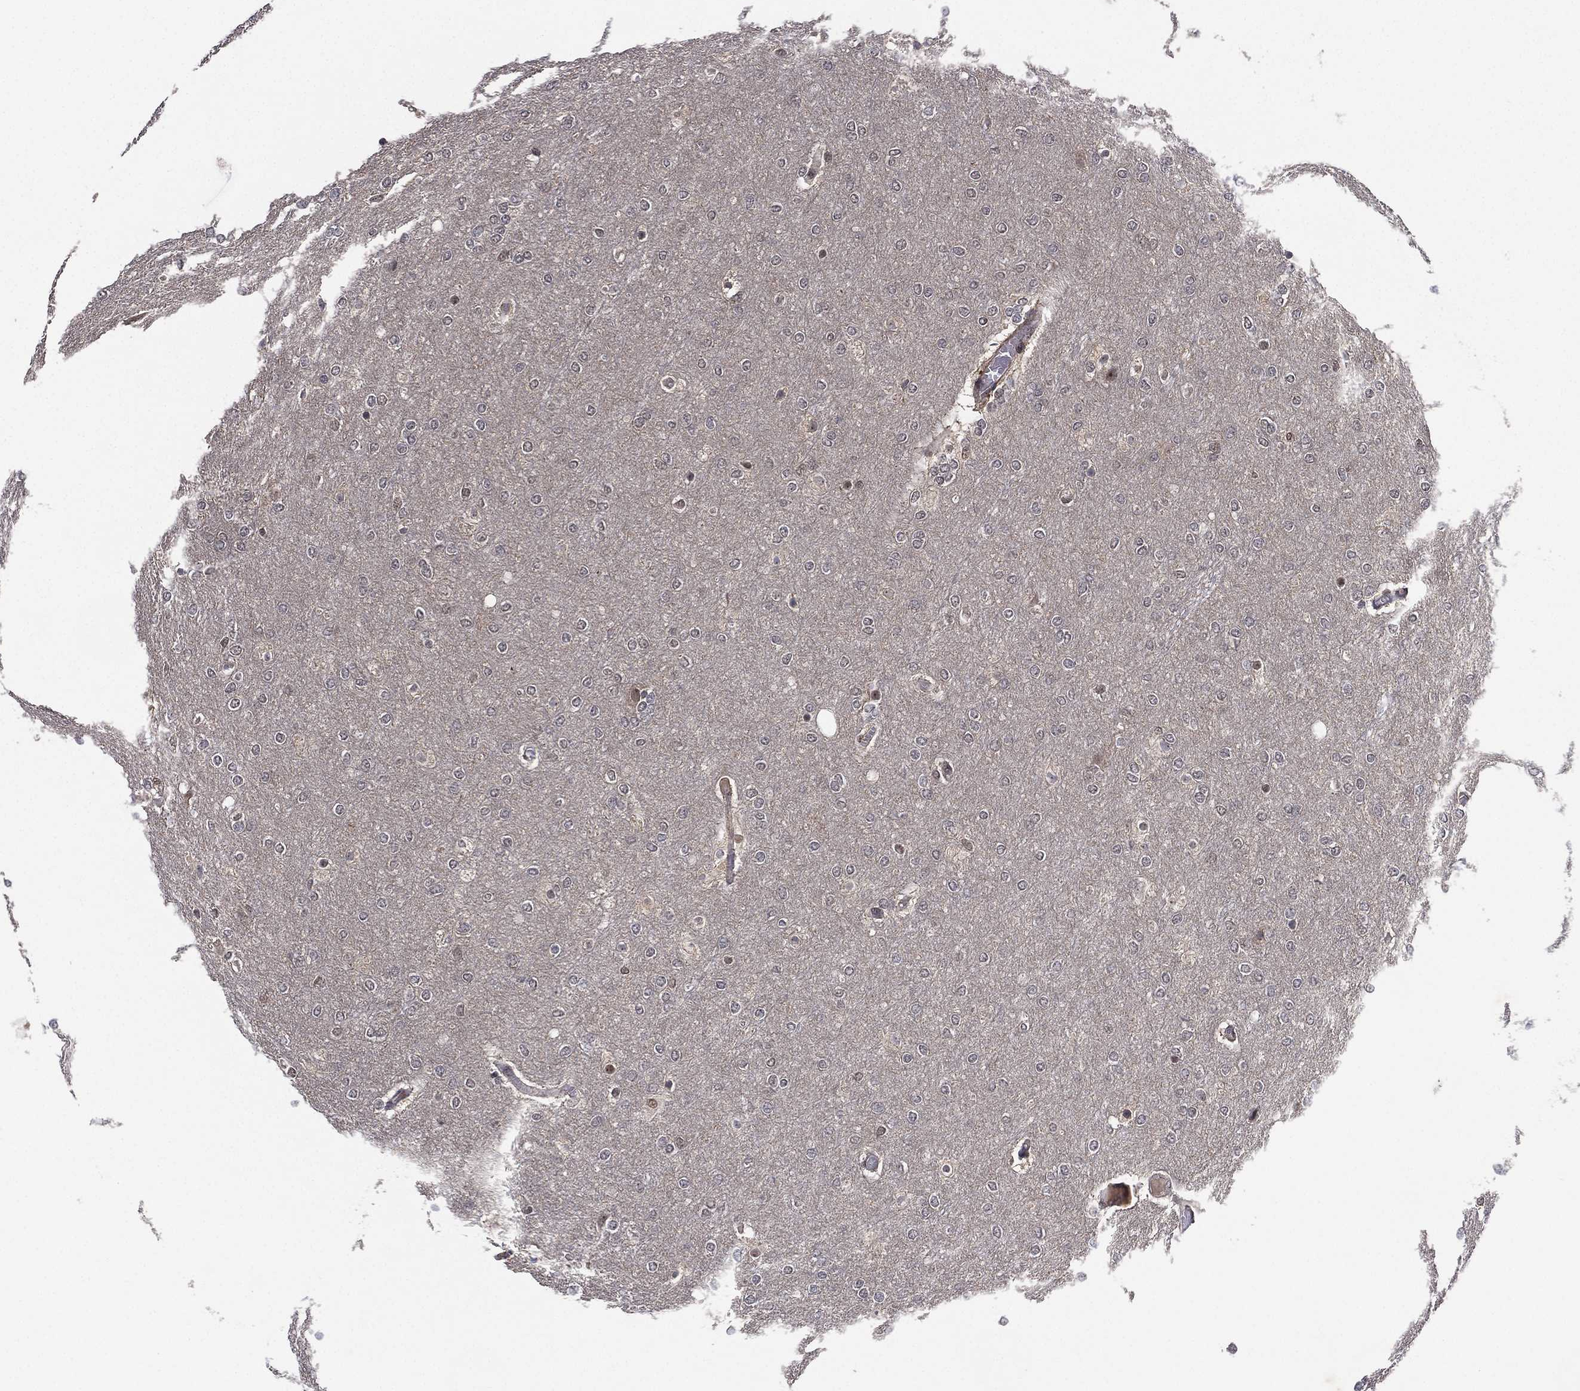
{"staining": {"intensity": "negative", "quantity": "none", "location": "none"}, "tissue": "glioma", "cell_type": "Tumor cells", "image_type": "cancer", "snomed": [{"axis": "morphology", "description": "Glioma, malignant, High grade"}, {"axis": "topography", "description": "Brain"}], "caption": "High magnification brightfield microscopy of high-grade glioma (malignant) stained with DAB (3,3'-diaminobenzidine) (brown) and counterstained with hematoxylin (blue): tumor cells show no significant staining. (Brightfield microscopy of DAB IHC at high magnification).", "gene": "NELFCD", "patient": {"sex": "female", "age": 61}}